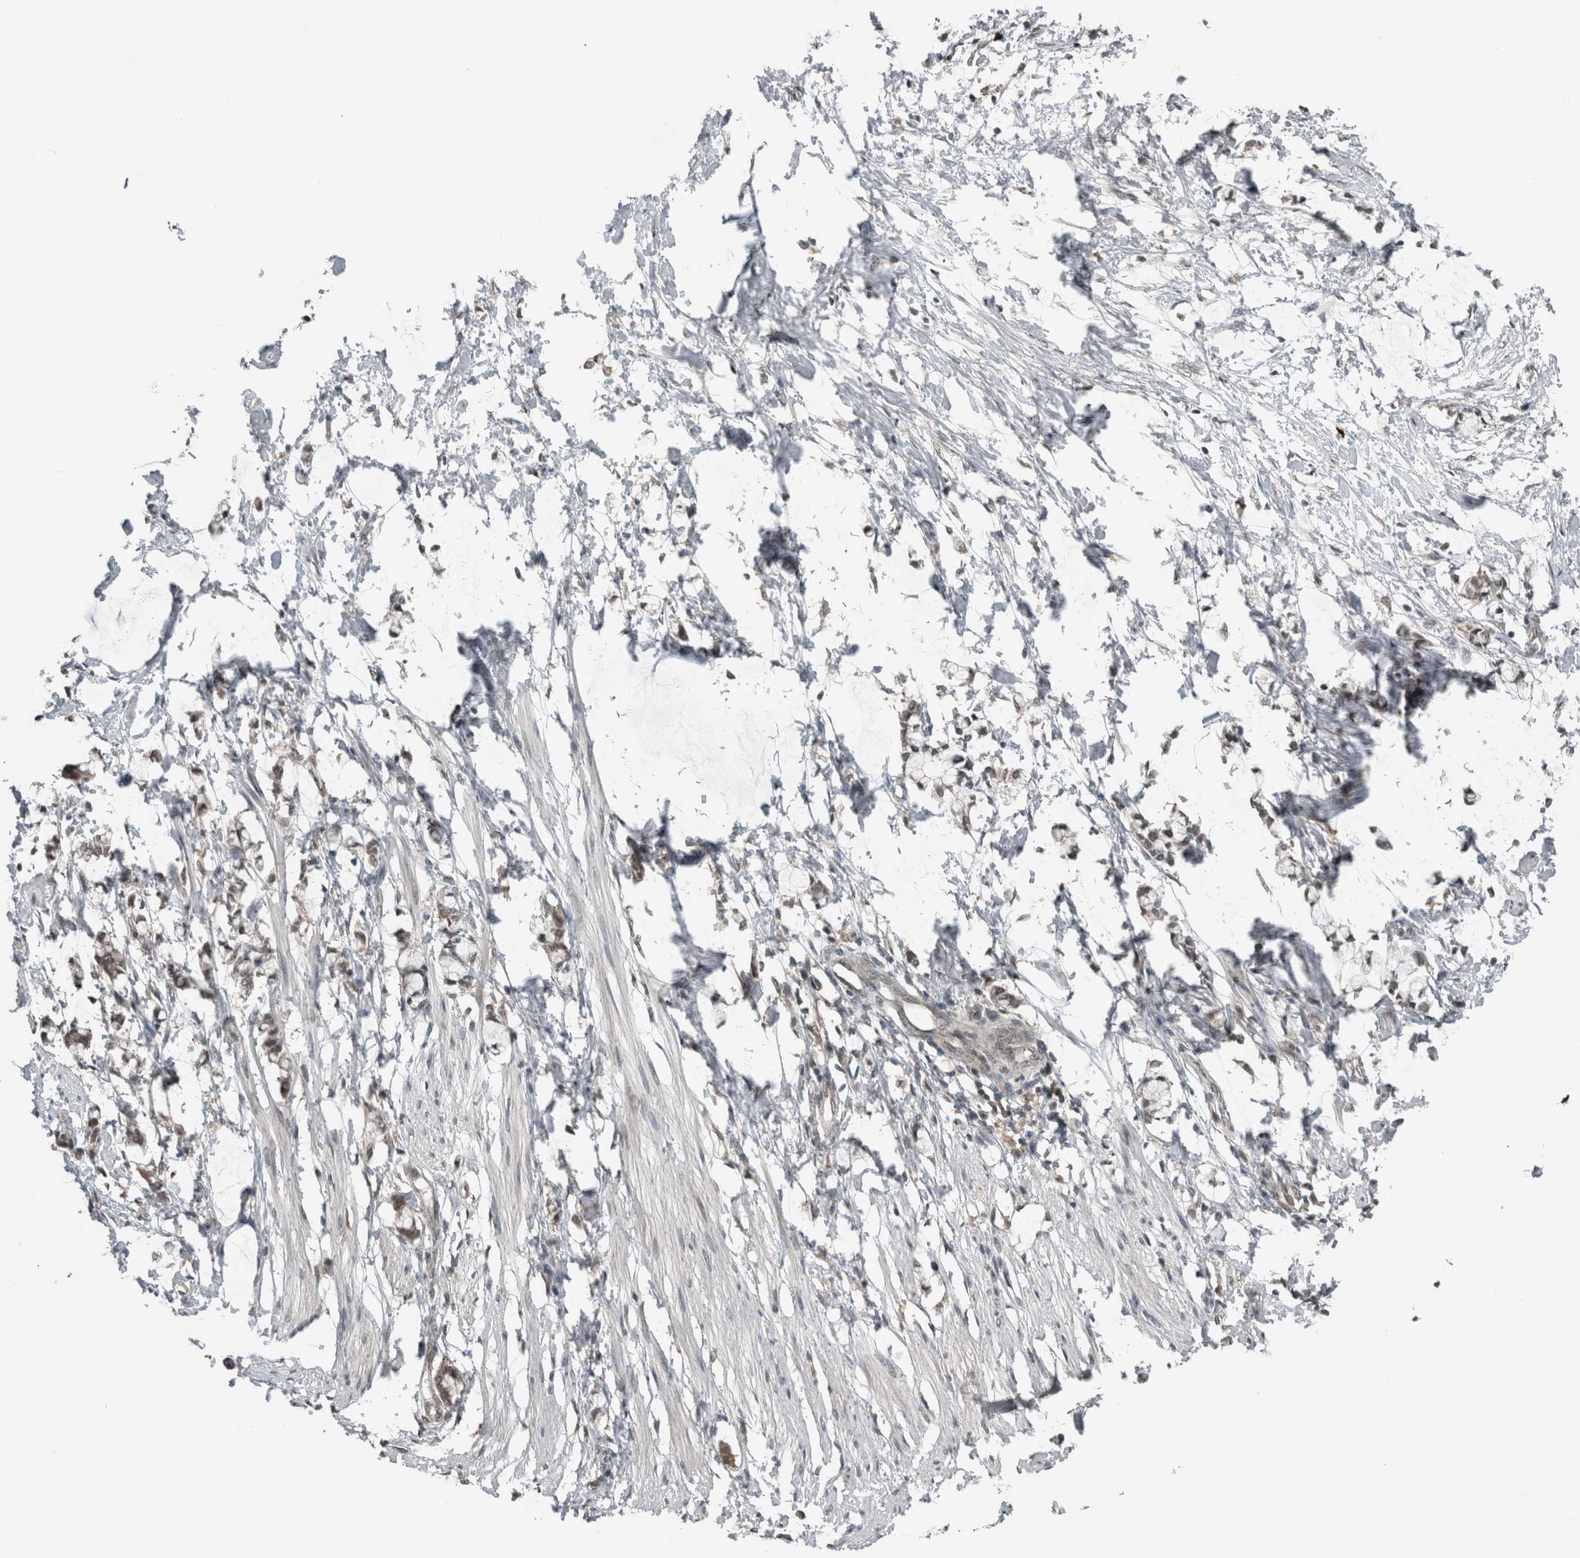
{"staining": {"intensity": "weak", "quantity": "25%-75%", "location": "nuclear"}, "tissue": "smooth muscle", "cell_type": "Smooth muscle cells", "image_type": "normal", "snomed": [{"axis": "morphology", "description": "Normal tissue, NOS"}, {"axis": "morphology", "description": "Adenocarcinoma, NOS"}, {"axis": "topography", "description": "Smooth muscle"}, {"axis": "topography", "description": "Colon"}], "caption": "A high-resolution photomicrograph shows immunohistochemistry staining of benign smooth muscle, which displays weak nuclear expression in approximately 25%-75% of smooth muscle cells.", "gene": "SPAG7", "patient": {"sex": "male", "age": 14}}